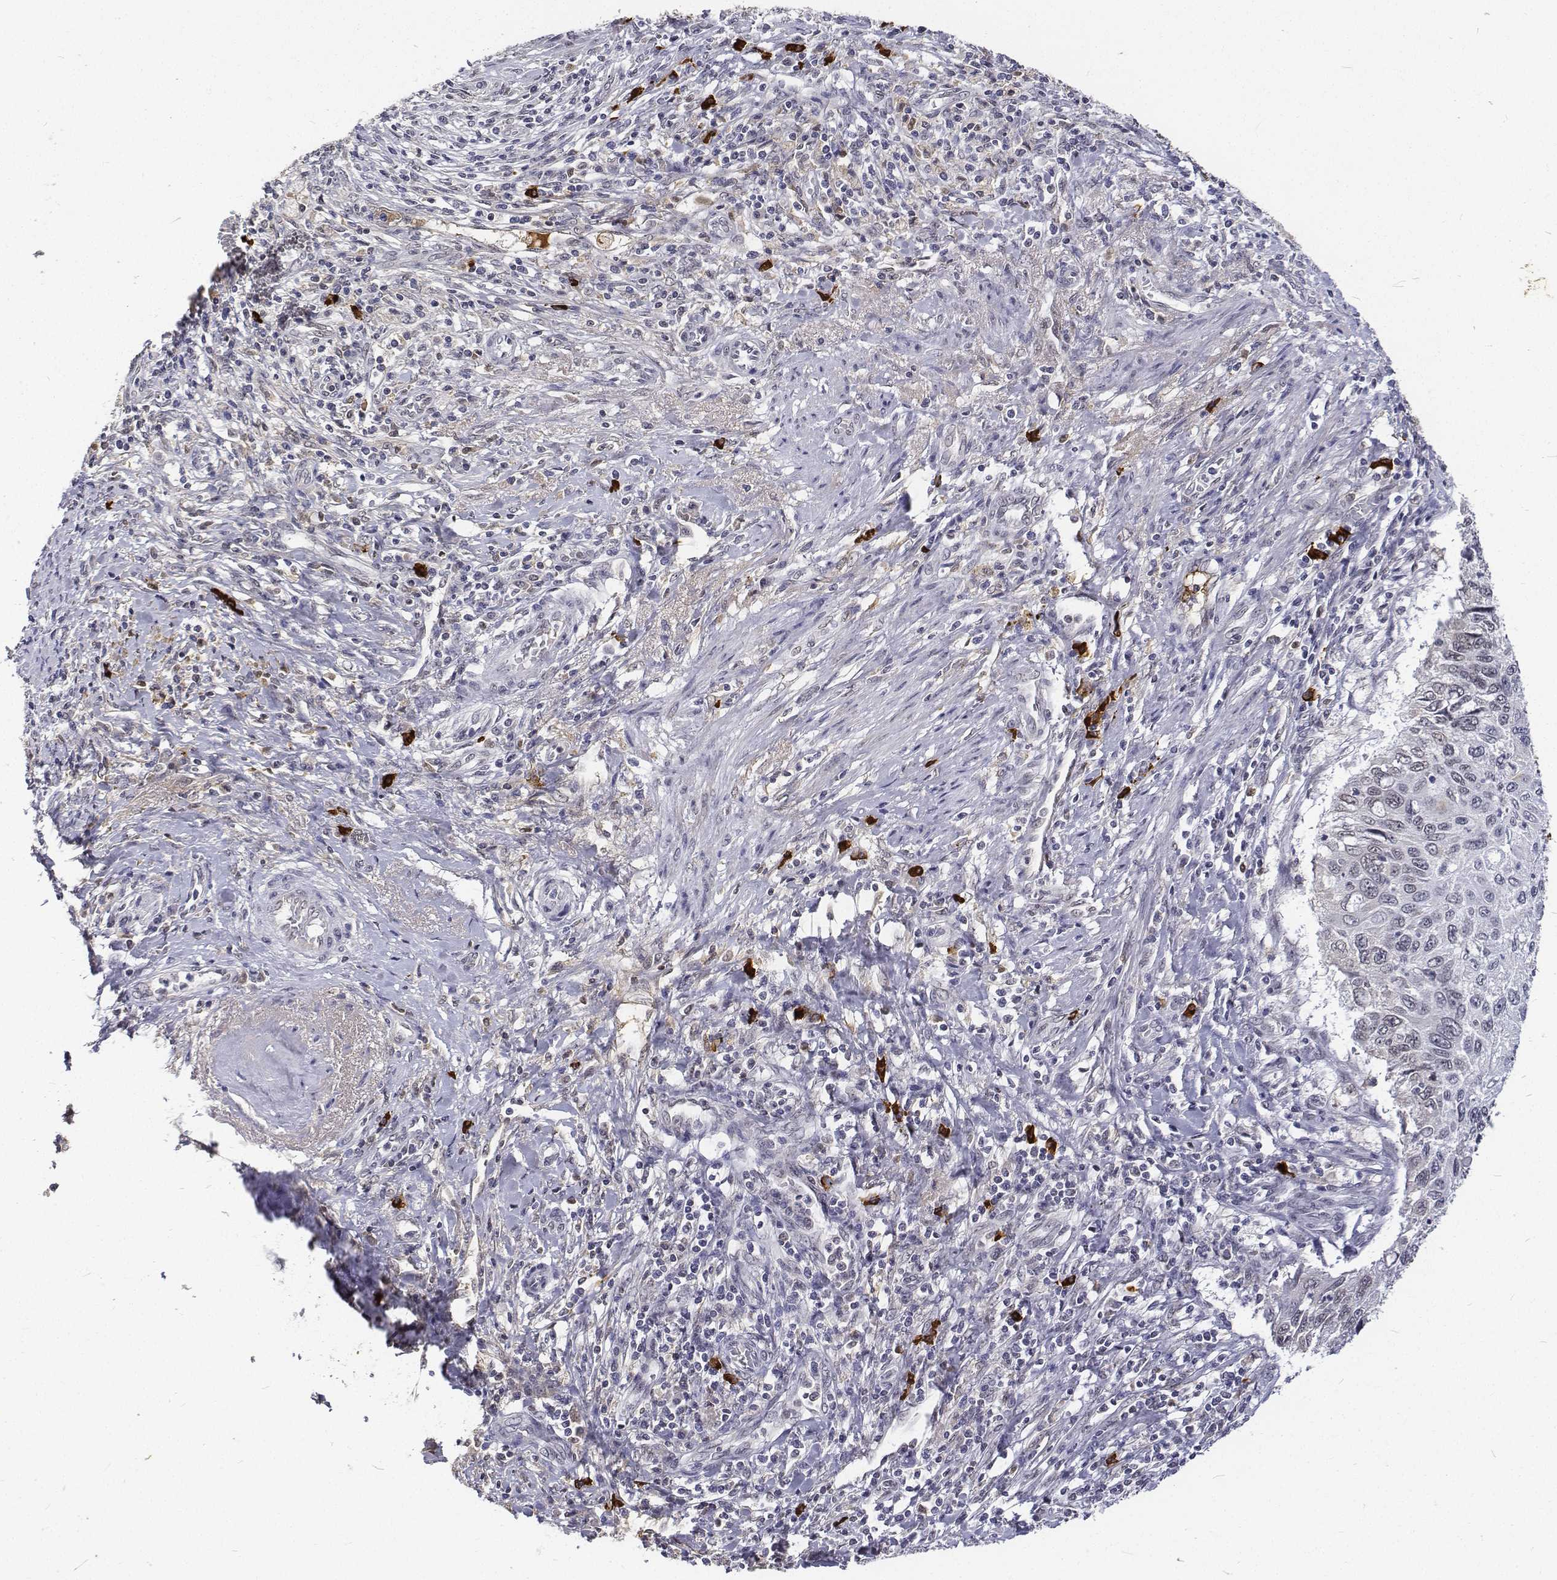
{"staining": {"intensity": "negative", "quantity": "none", "location": "none"}, "tissue": "cervical cancer", "cell_type": "Tumor cells", "image_type": "cancer", "snomed": [{"axis": "morphology", "description": "Squamous cell carcinoma, NOS"}, {"axis": "topography", "description": "Cervix"}], "caption": "Immunohistochemistry (IHC) of human cervical cancer demonstrates no positivity in tumor cells. The staining was performed using DAB (3,3'-diaminobenzidine) to visualize the protein expression in brown, while the nuclei were stained in blue with hematoxylin (Magnification: 20x).", "gene": "ATRX", "patient": {"sex": "female", "age": 70}}